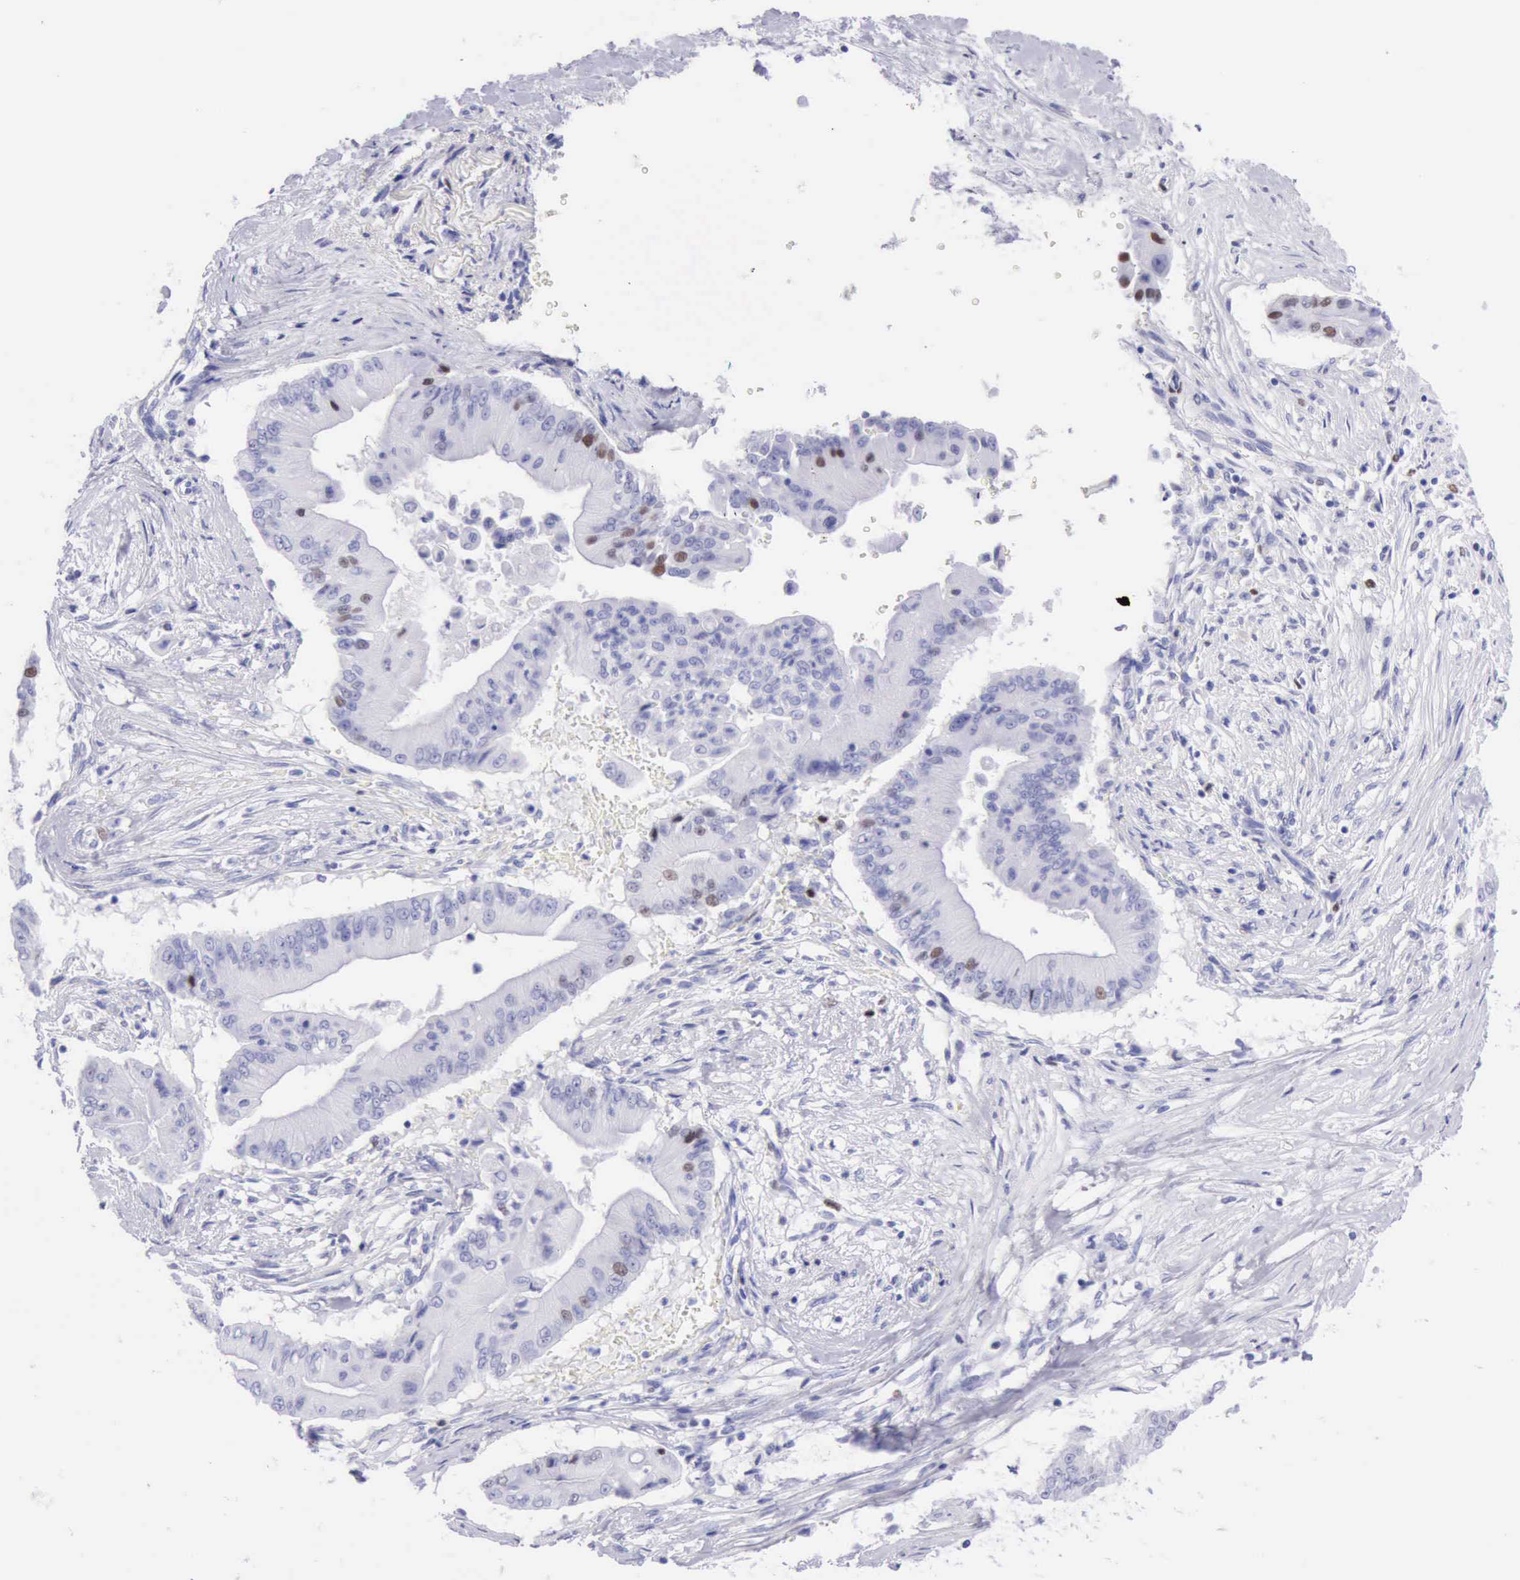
{"staining": {"intensity": "negative", "quantity": "none", "location": "none"}, "tissue": "pancreatic cancer", "cell_type": "Tumor cells", "image_type": "cancer", "snomed": [{"axis": "morphology", "description": "Adenocarcinoma, NOS"}, {"axis": "topography", "description": "Pancreas"}], "caption": "Immunohistochemistry (IHC) photomicrograph of pancreatic cancer stained for a protein (brown), which demonstrates no positivity in tumor cells.", "gene": "MCM2", "patient": {"sex": "male", "age": 62}}